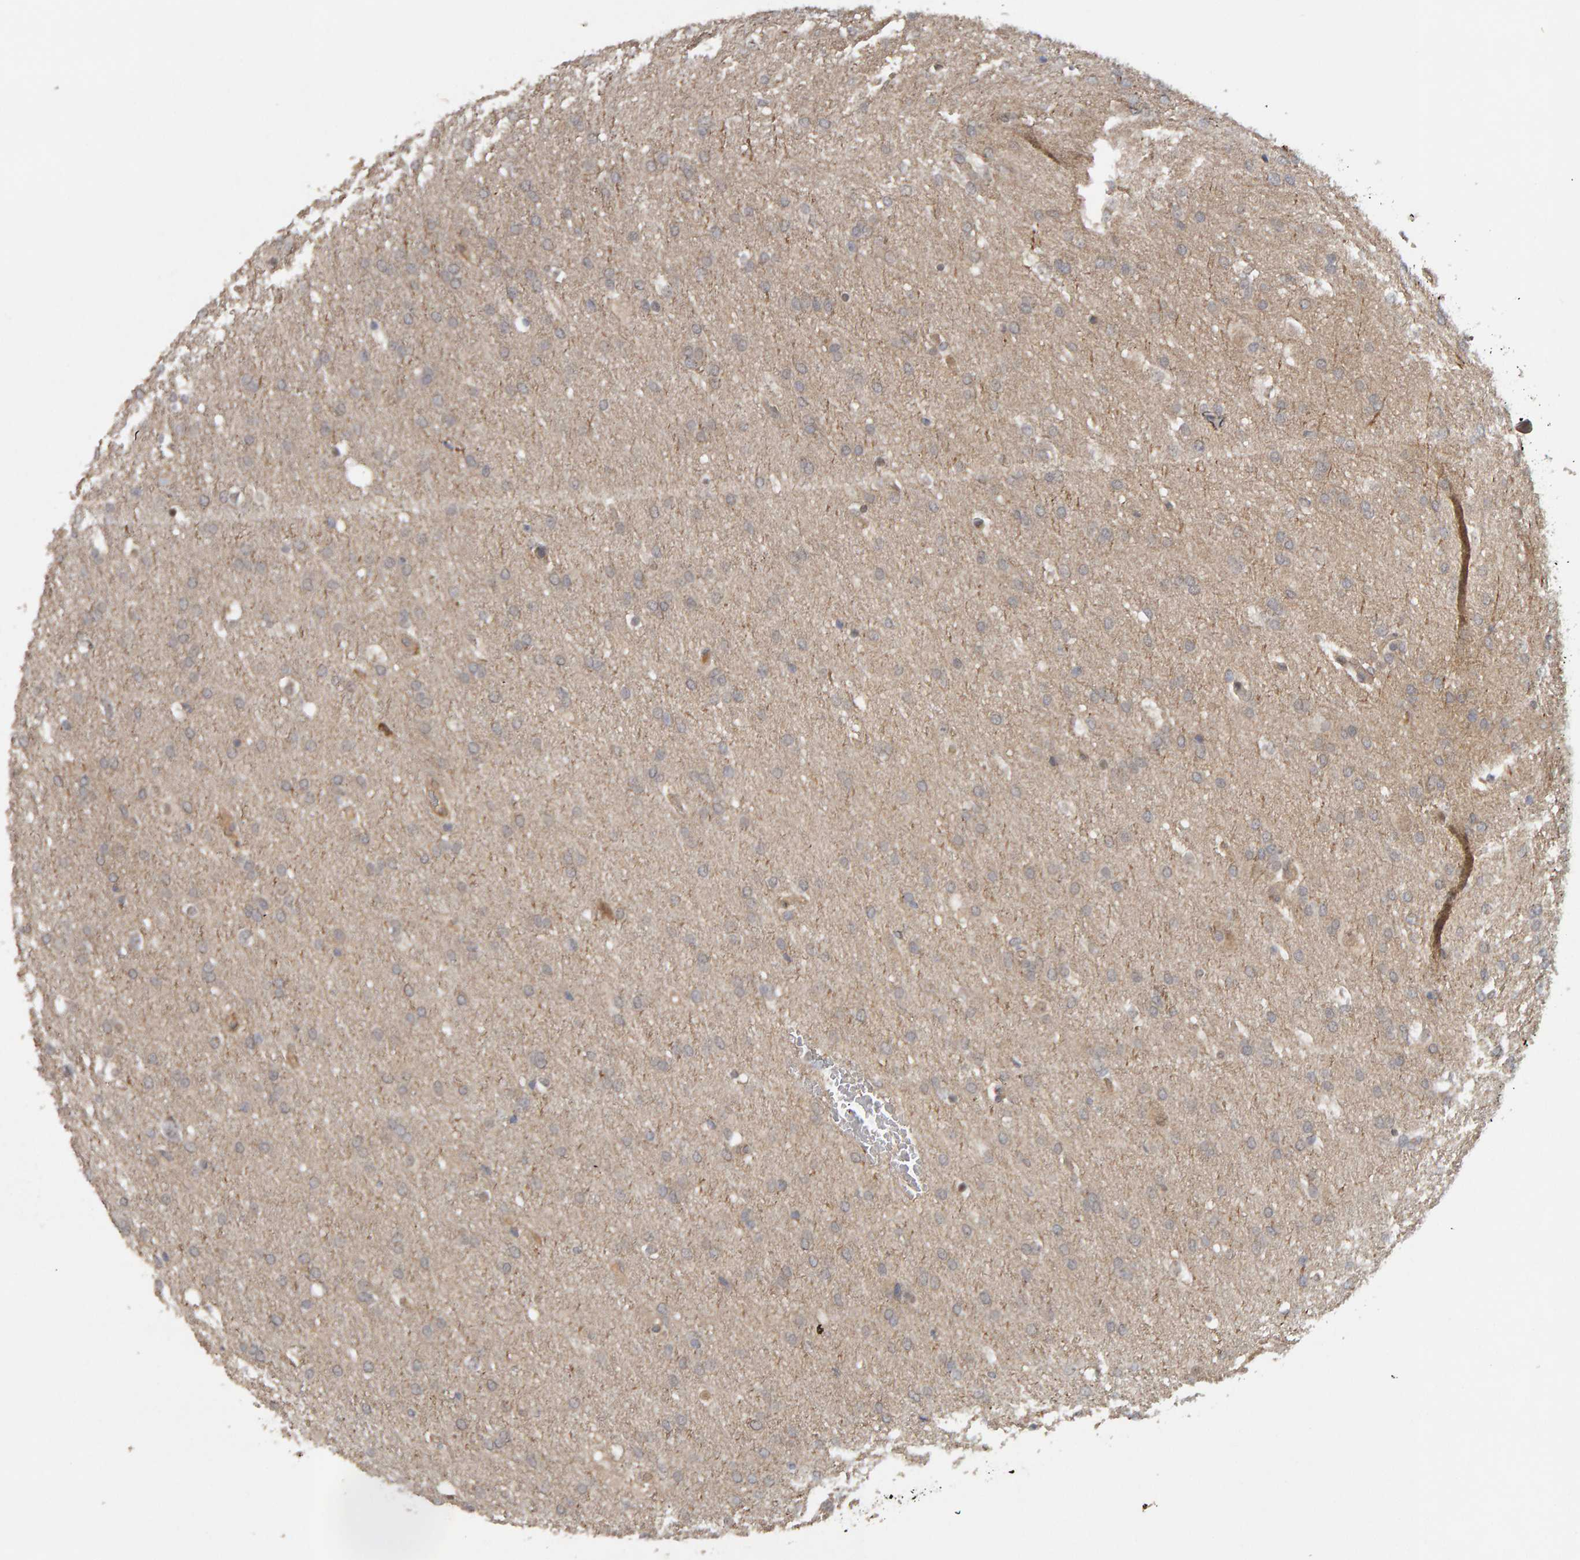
{"staining": {"intensity": "negative", "quantity": "none", "location": "none"}, "tissue": "glioma", "cell_type": "Tumor cells", "image_type": "cancer", "snomed": [{"axis": "morphology", "description": "Glioma, malignant, Low grade"}, {"axis": "topography", "description": "Brain"}], "caption": "This histopathology image is of malignant glioma (low-grade) stained with IHC to label a protein in brown with the nuclei are counter-stained blue. There is no expression in tumor cells. (Brightfield microscopy of DAB (3,3'-diaminobenzidine) IHC at high magnification).", "gene": "CDCA5", "patient": {"sex": "female", "age": 37}}